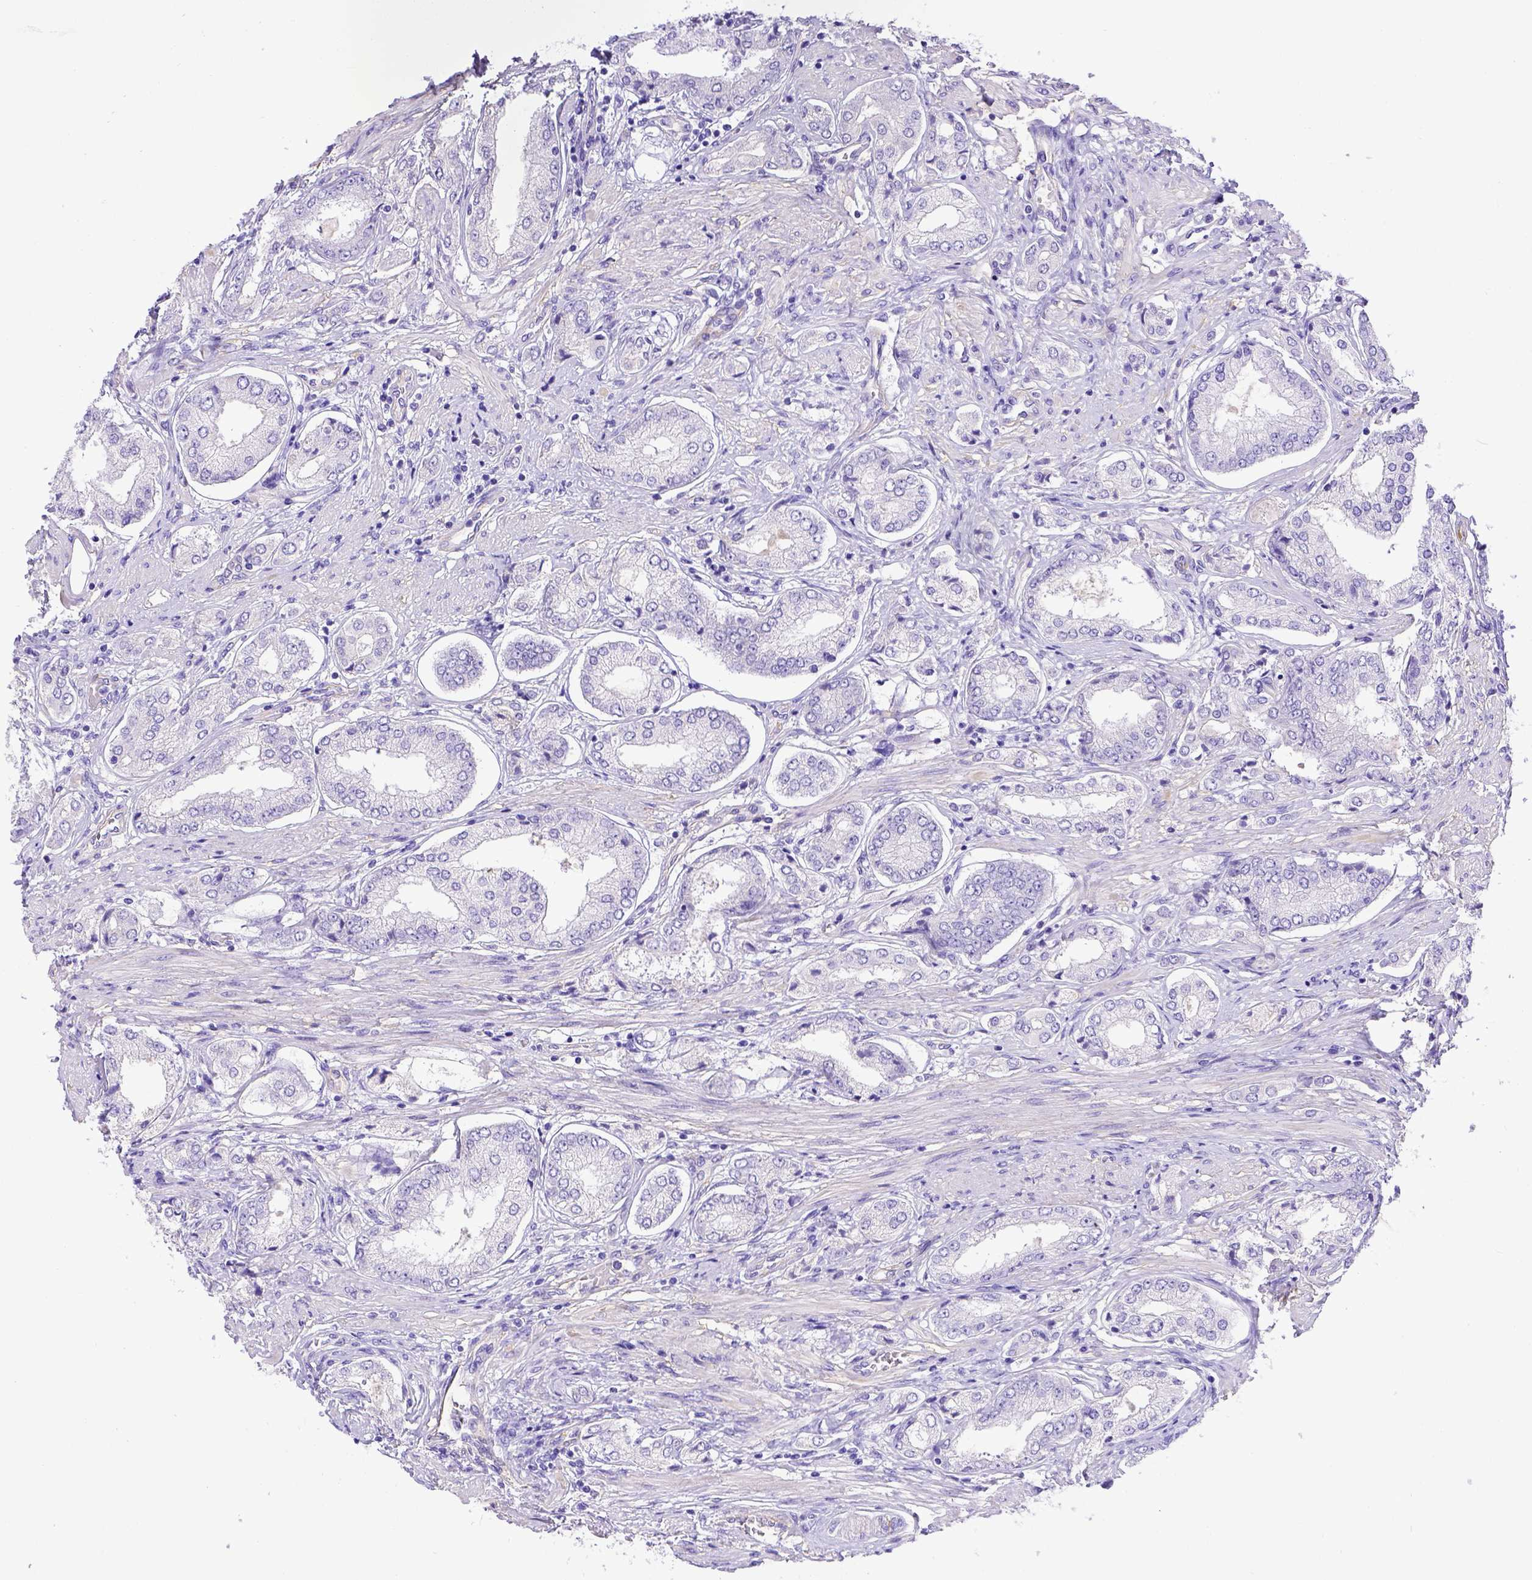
{"staining": {"intensity": "negative", "quantity": "none", "location": "none"}, "tissue": "prostate cancer", "cell_type": "Tumor cells", "image_type": "cancer", "snomed": [{"axis": "morphology", "description": "Adenocarcinoma, NOS"}, {"axis": "topography", "description": "Prostate"}], "caption": "This histopathology image is of prostate cancer (adenocarcinoma) stained with IHC to label a protein in brown with the nuclei are counter-stained blue. There is no staining in tumor cells.", "gene": "LRRC18", "patient": {"sex": "male", "age": 63}}